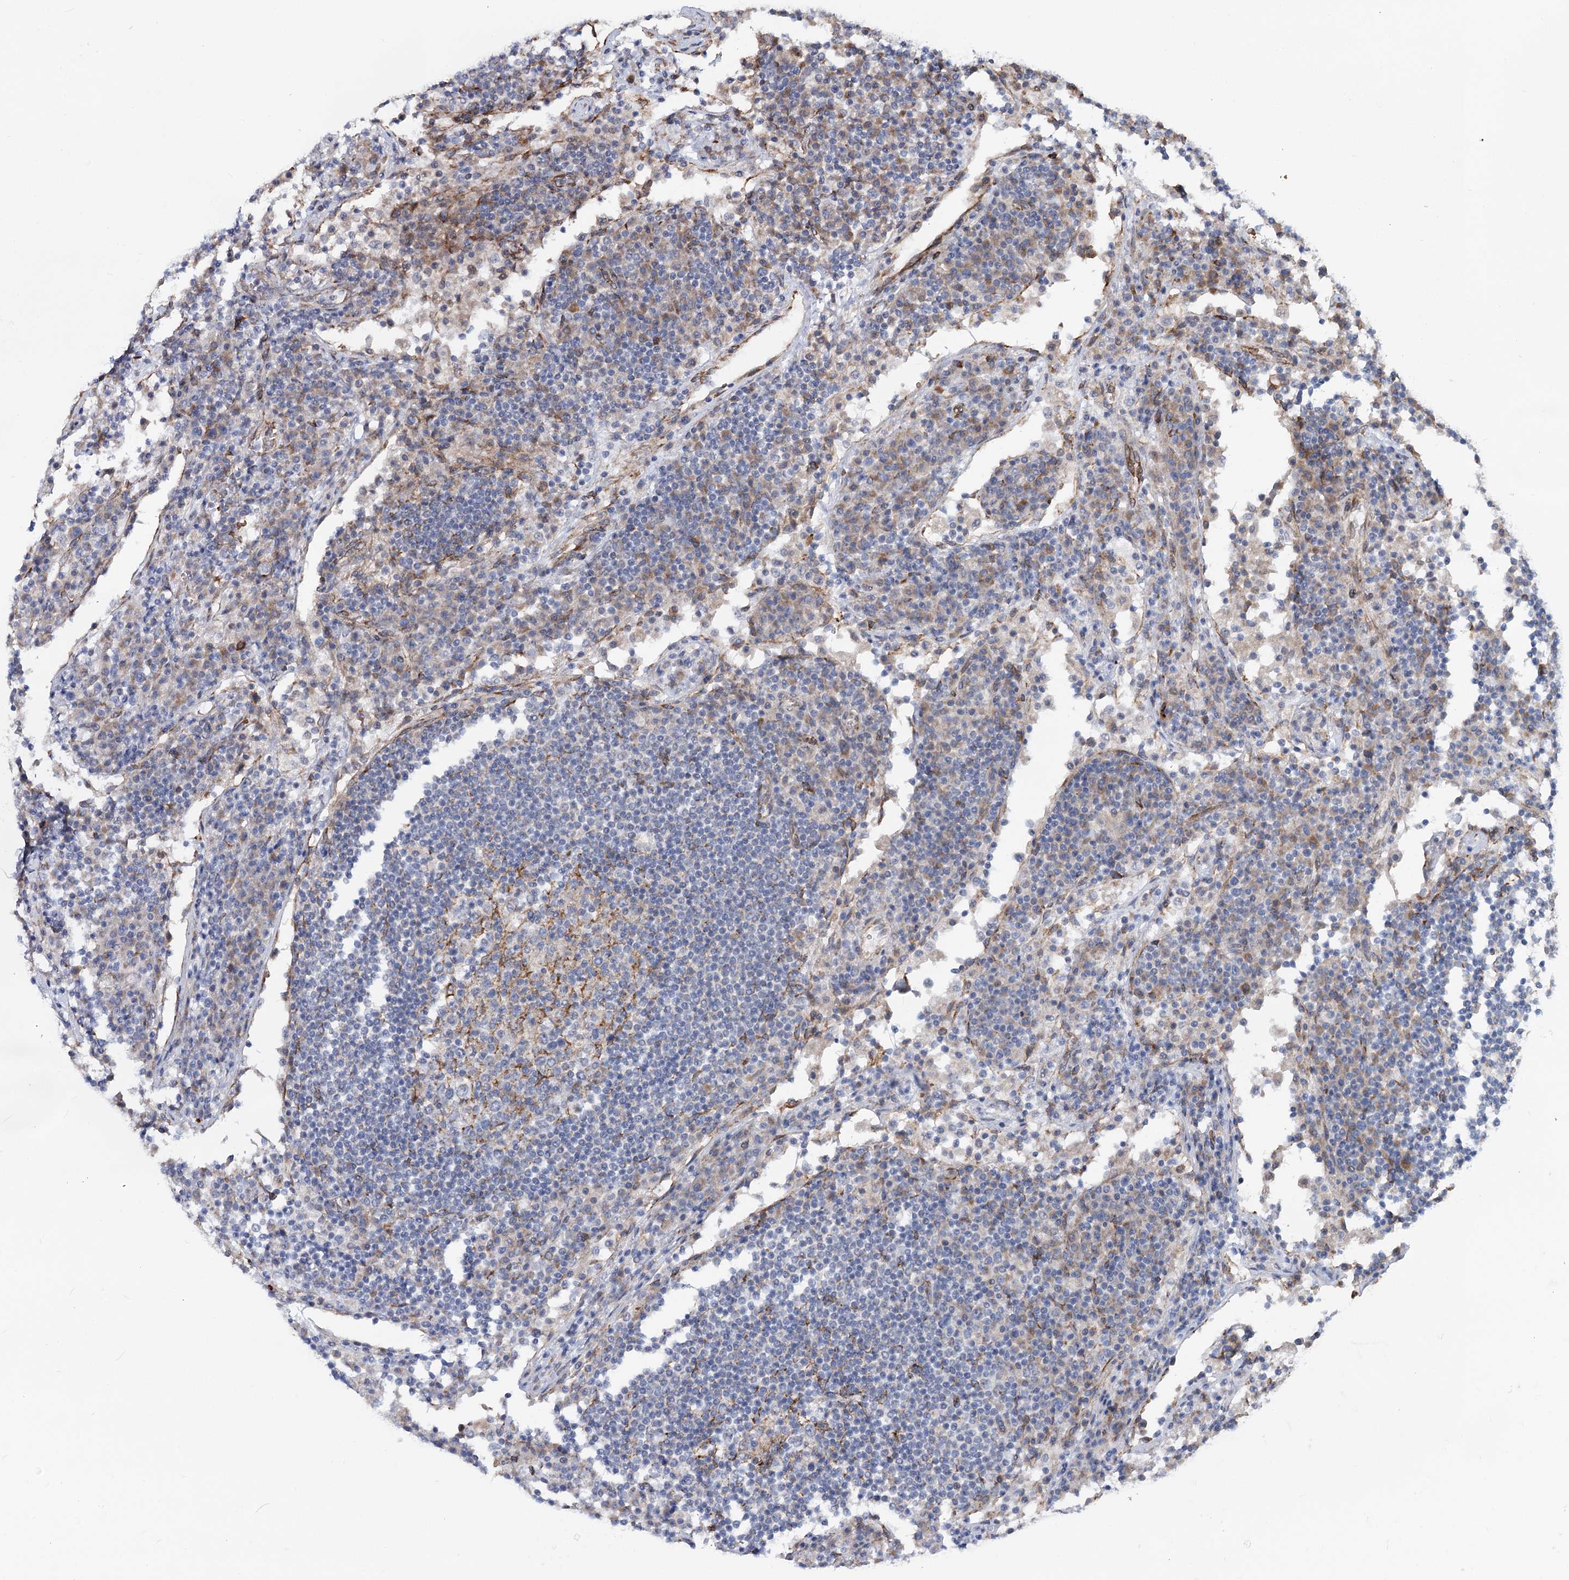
{"staining": {"intensity": "moderate", "quantity": "<25%", "location": "cytoplasmic/membranous"}, "tissue": "lymph node", "cell_type": "Germinal center cells", "image_type": "normal", "snomed": [{"axis": "morphology", "description": "Normal tissue, NOS"}, {"axis": "topography", "description": "Lymph node"}], "caption": "Moderate cytoplasmic/membranous expression for a protein is present in approximately <25% of germinal center cells of normal lymph node using IHC.", "gene": "CIB4", "patient": {"sex": "female", "age": 53}}